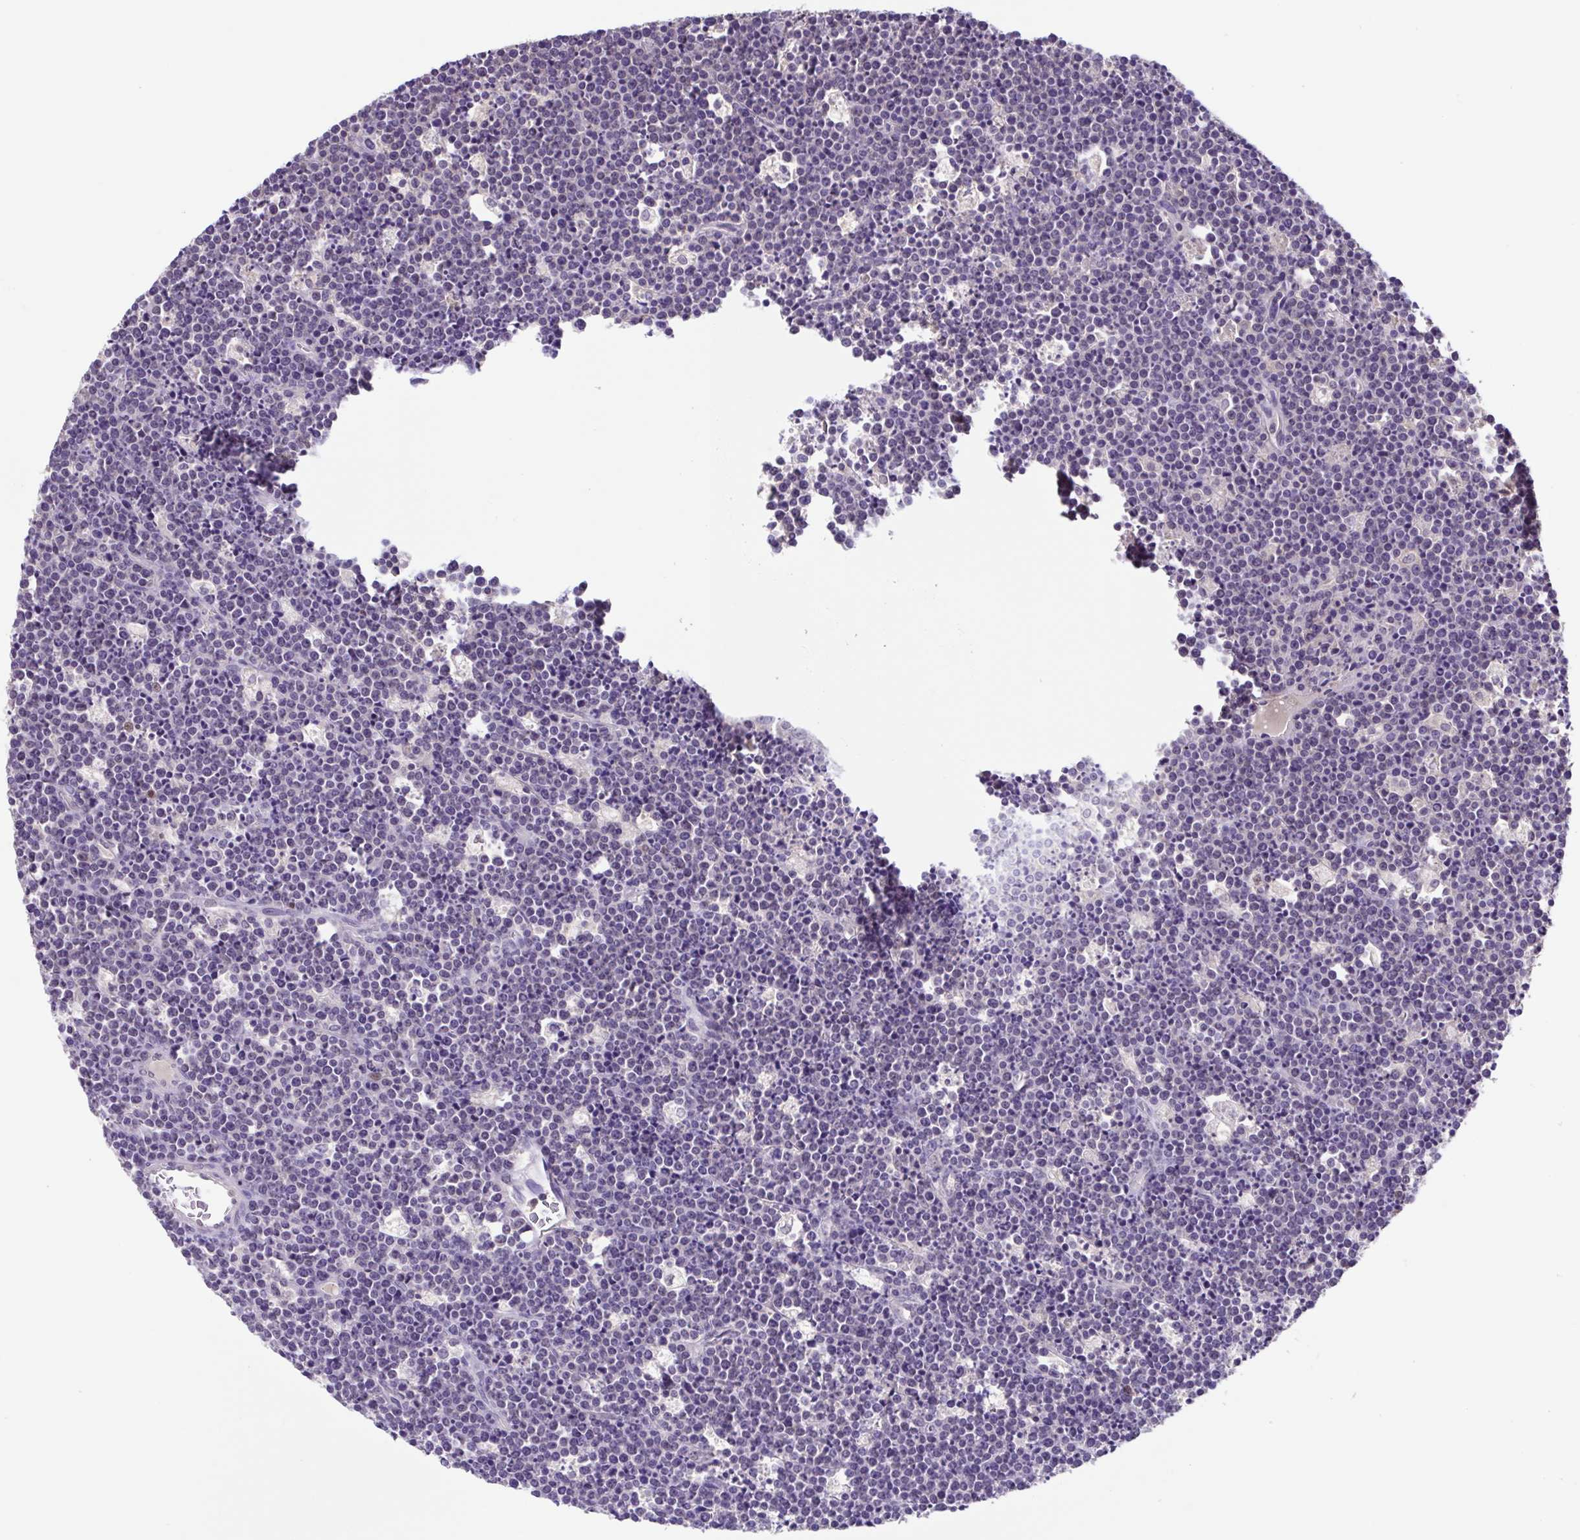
{"staining": {"intensity": "negative", "quantity": "none", "location": "none"}, "tissue": "lymphoma", "cell_type": "Tumor cells", "image_type": "cancer", "snomed": [{"axis": "morphology", "description": "Malignant lymphoma, non-Hodgkin's type, High grade"}, {"axis": "topography", "description": "Ovary"}], "caption": "Tumor cells show no significant protein staining in lymphoma.", "gene": "ACTRT3", "patient": {"sex": "female", "age": 56}}